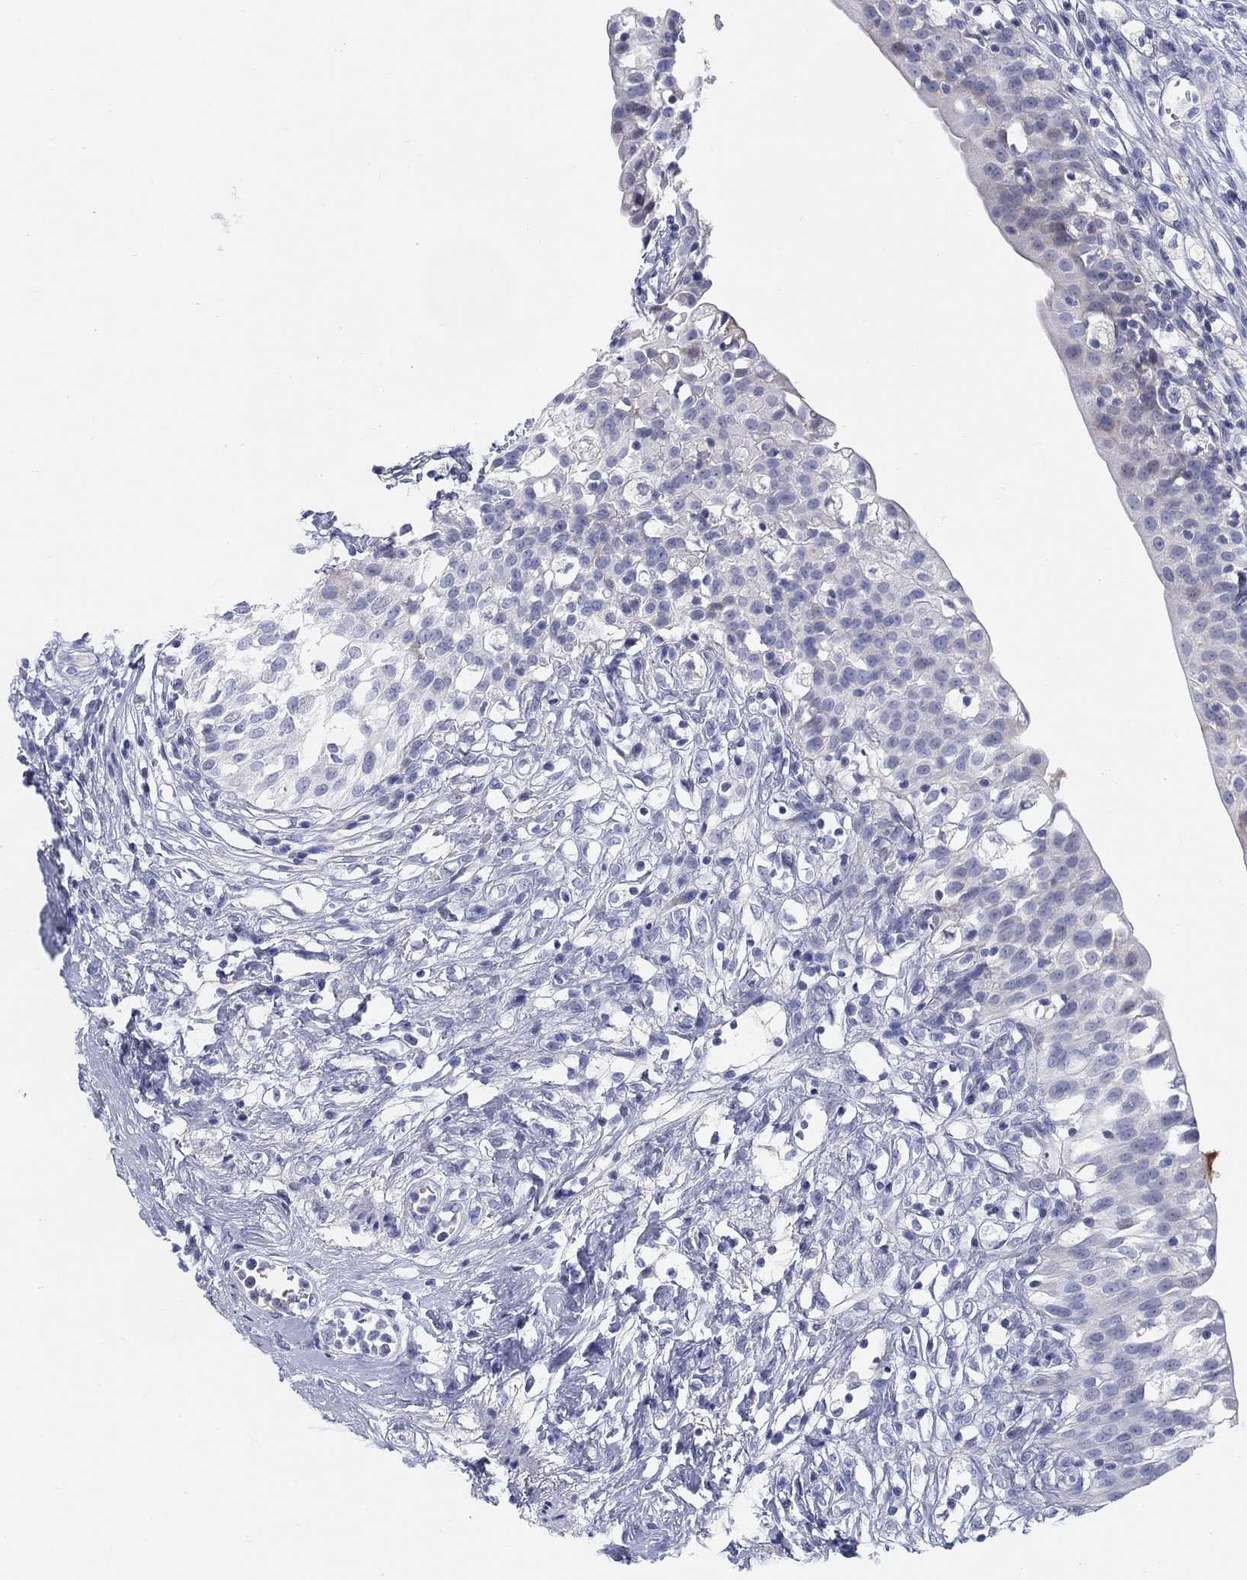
{"staining": {"intensity": "negative", "quantity": "none", "location": "none"}, "tissue": "urinary bladder", "cell_type": "Urothelial cells", "image_type": "normal", "snomed": [{"axis": "morphology", "description": "Normal tissue, NOS"}, {"axis": "topography", "description": "Urinary bladder"}], "caption": "Urothelial cells are negative for protein expression in benign human urinary bladder. The staining was performed using DAB (3,3'-diaminobenzidine) to visualize the protein expression in brown, while the nuclei were stained in blue with hematoxylin (Magnification: 20x).", "gene": "HEATR4", "patient": {"sex": "male", "age": 76}}